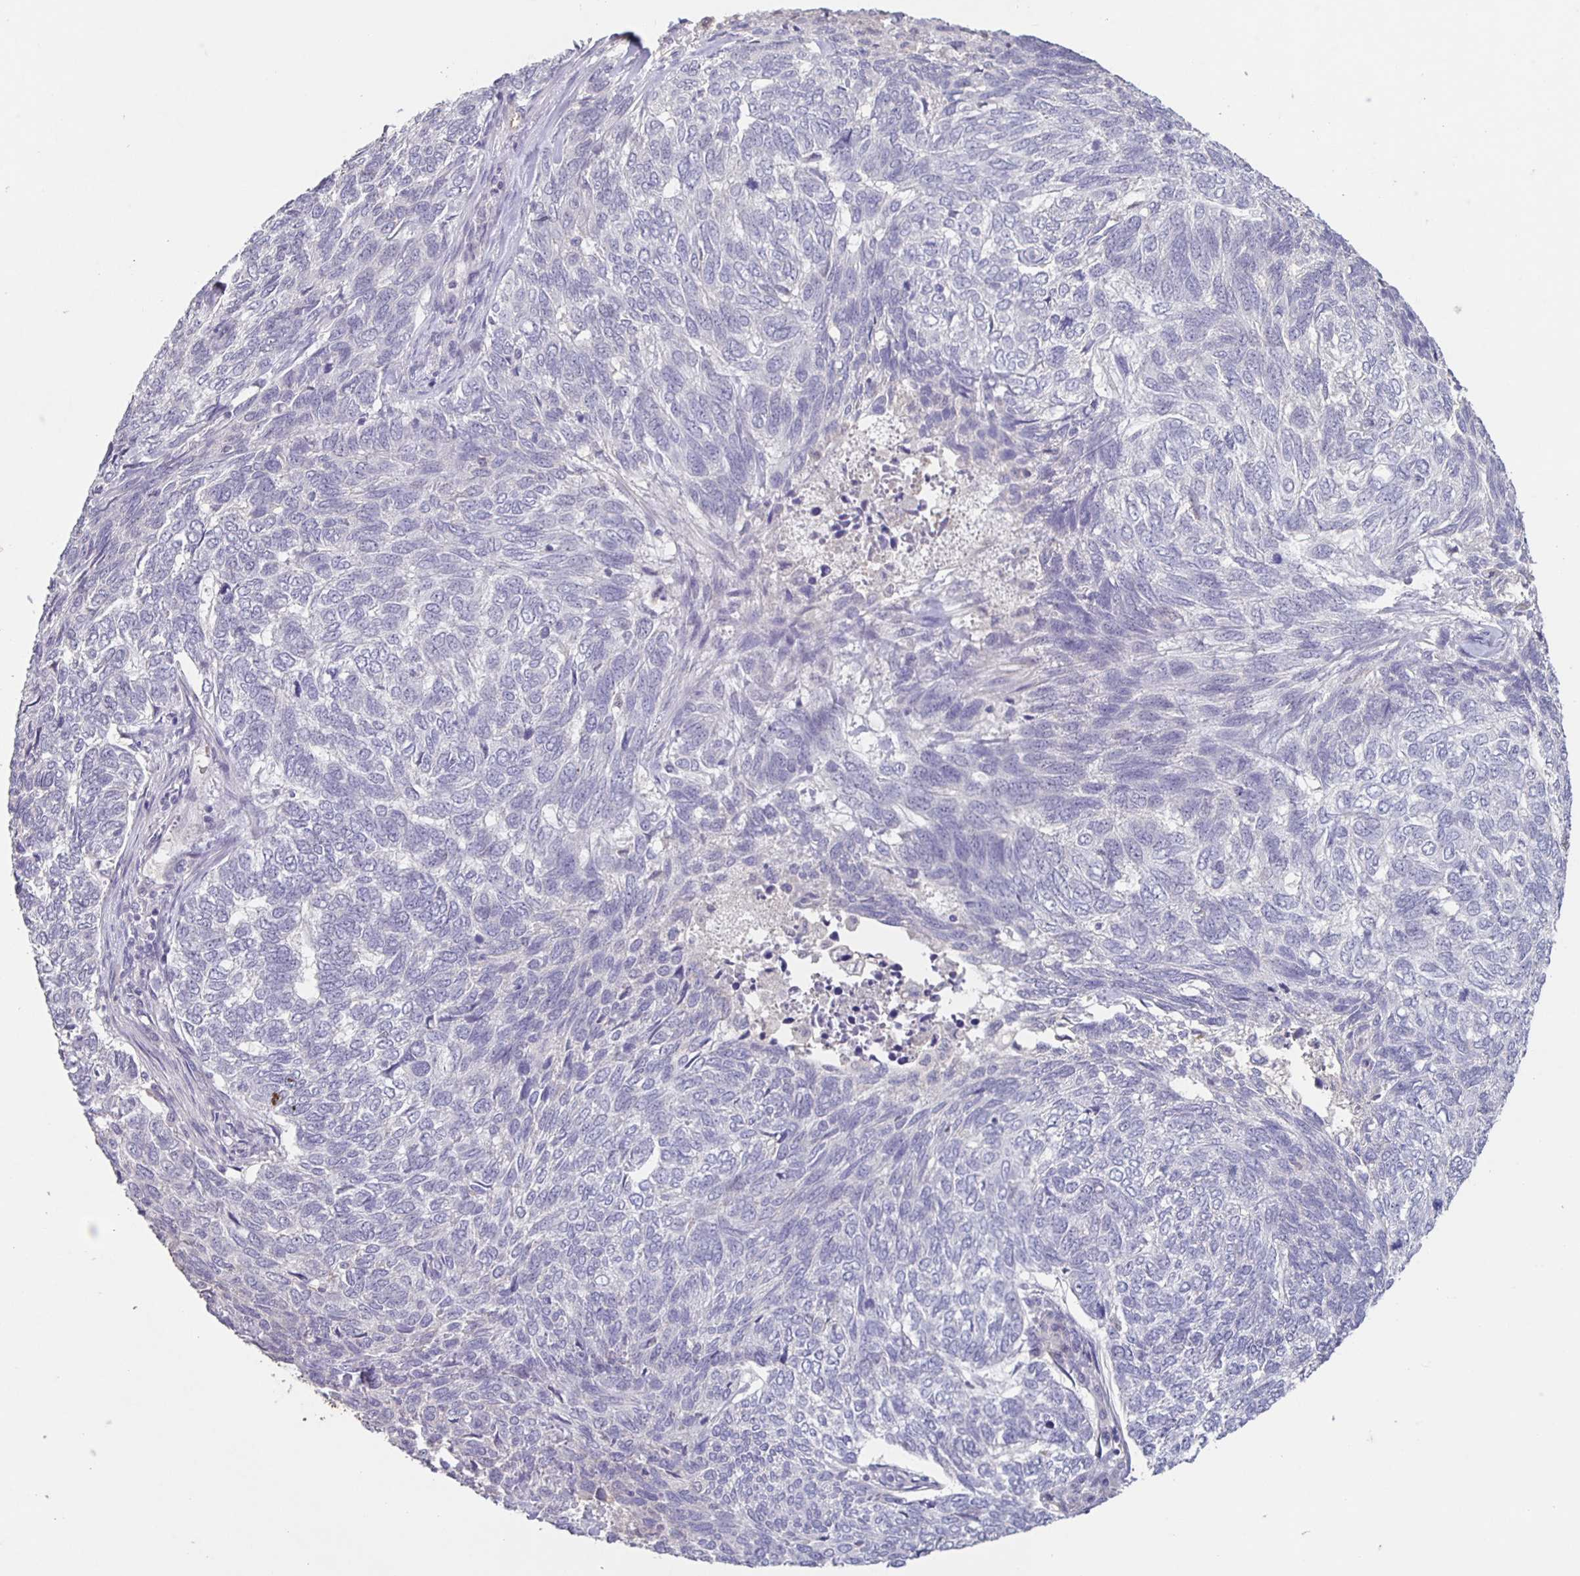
{"staining": {"intensity": "negative", "quantity": "none", "location": "none"}, "tissue": "skin cancer", "cell_type": "Tumor cells", "image_type": "cancer", "snomed": [{"axis": "morphology", "description": "Basal cell carcinoma"}, {"axis": "topography", "description": "Skin"}], "caption": "Human basal cell carcinoma (skin) stained for a protein using immunohistochemistry displays no staining in tumor cells.", "gene": "INSL5", "patient": {"sex": "female", "age": 65}}